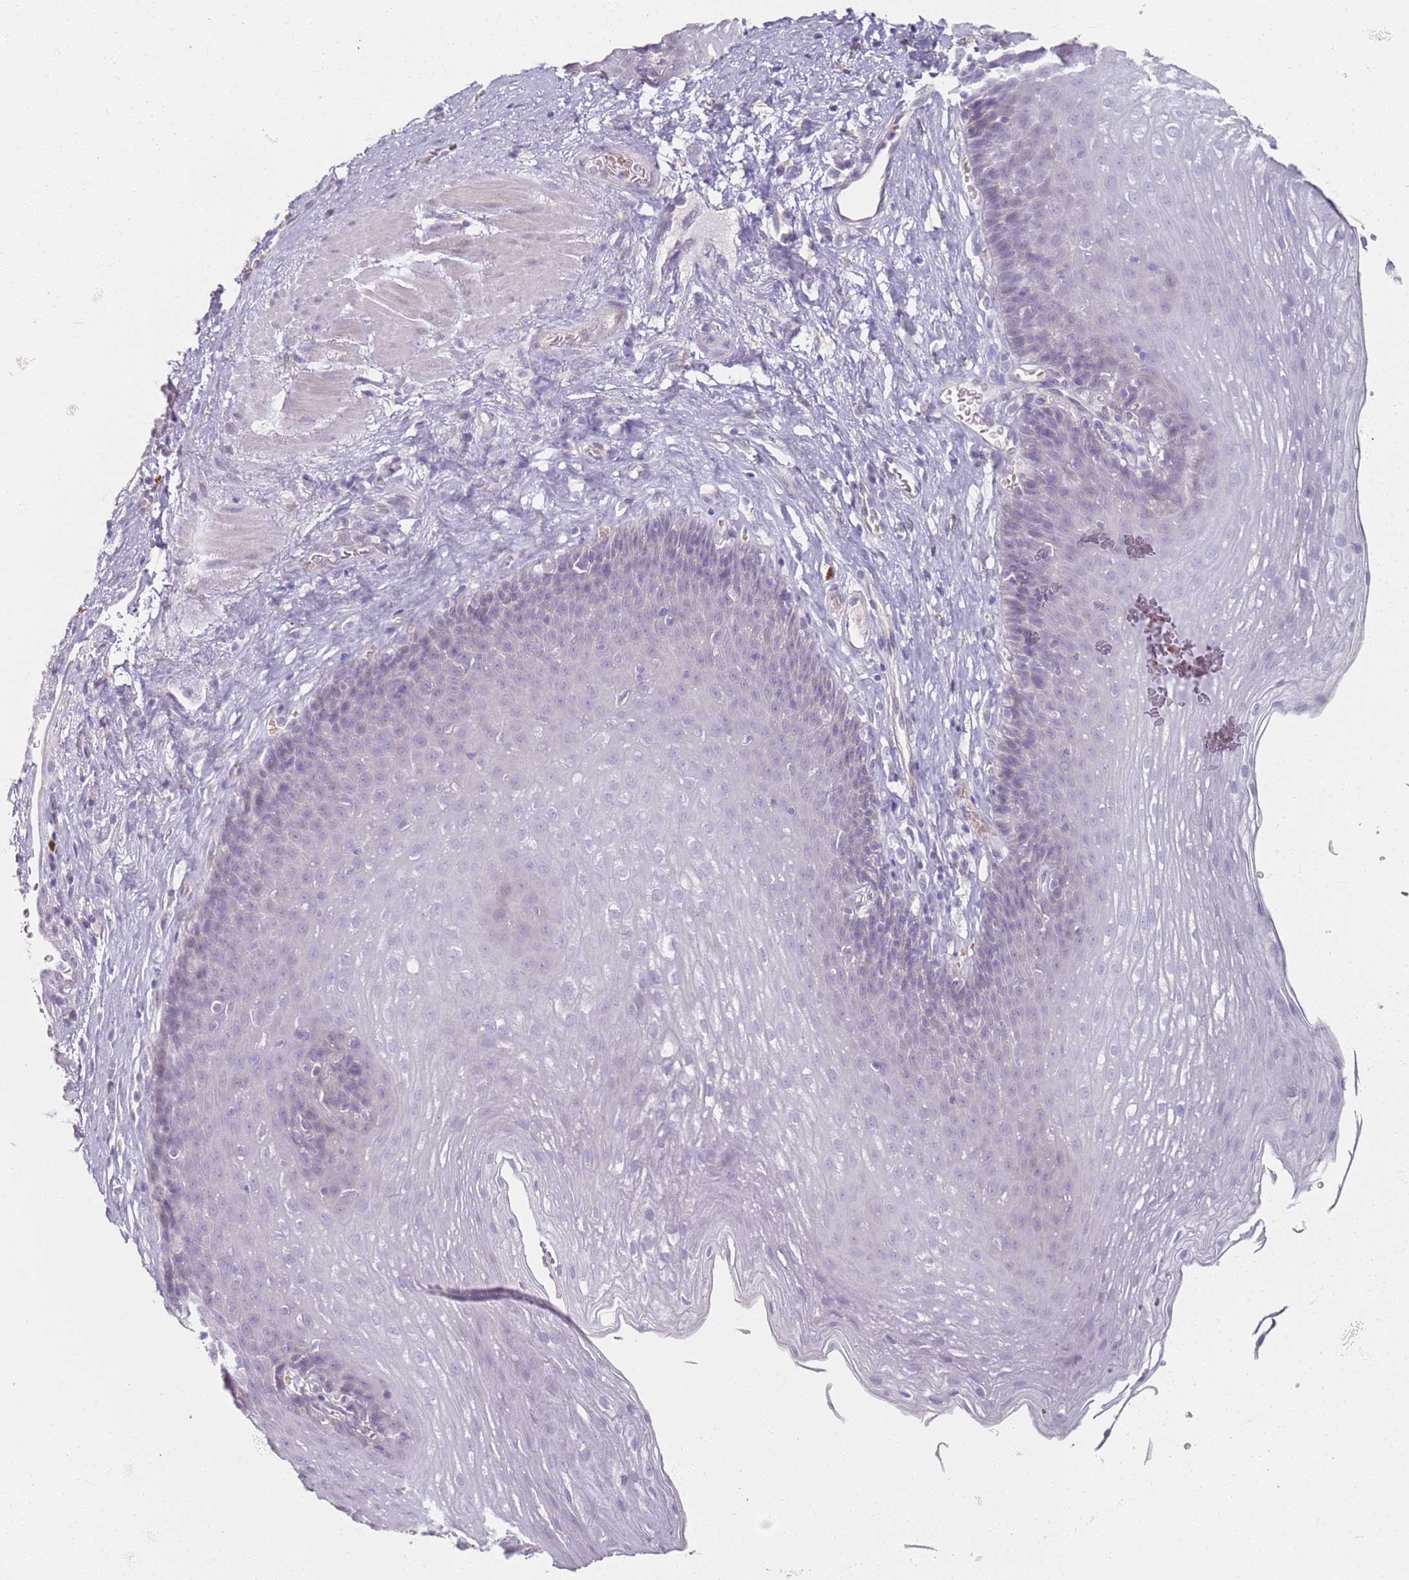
{"staining": {"intensity": "negative", "quantity": "none", "location": "none"}, "tissue": "esophagus", "cell_type": "Squamous epithelial cells", "image_type": "normal", "snomed": [{"axis": "morphology", "description": "Normal tissue, NOS"}, {"axis": "topography", "description": "Esophagus"}], "caption": "DAB (3,3'-diaminobenzidine) immunohistochemical staining of benign esophagus shows no significant positivity in squamous epithelial cells. (DAB IHC, high magnification).", "gene": "CD40LG", "patient": {"sex": "female", "age": 66}}